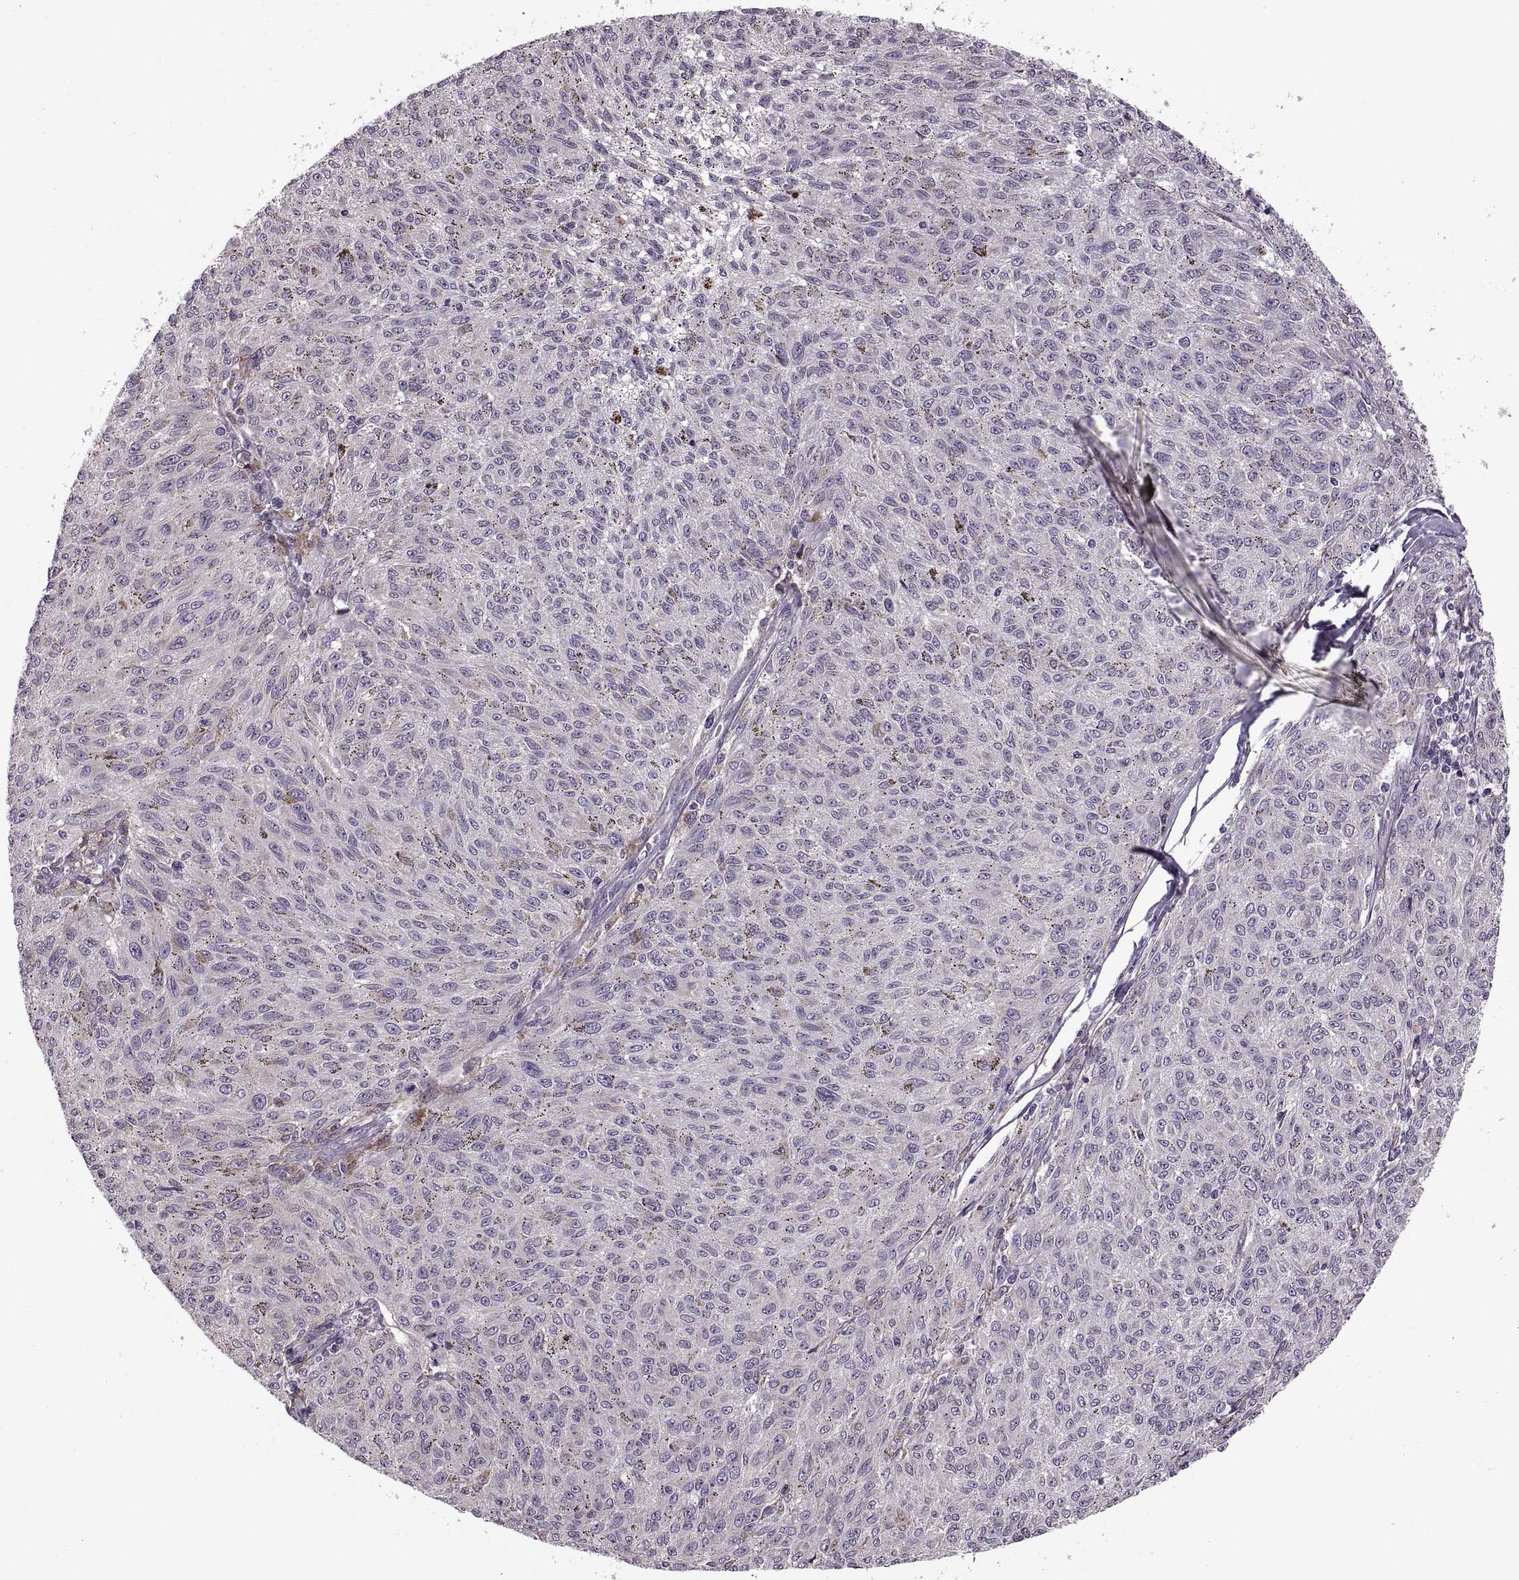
{"staining": {"intensity": "negative", "quantity": "none", "location": "none"}, "tissue": "melanoma", "cell_type": "Tumor cells", "image_type": "cancer", "snomed": [{"axis": "morphology", "description": "Malignant melanoma, NOS"}, {"axis": "topography", "description": "Skin"}], "caption": "Tumor cells show no significant positivity in malignant melanoma.", "gene": "LETM2", "patient": {"sex": "female", "age": 72}}